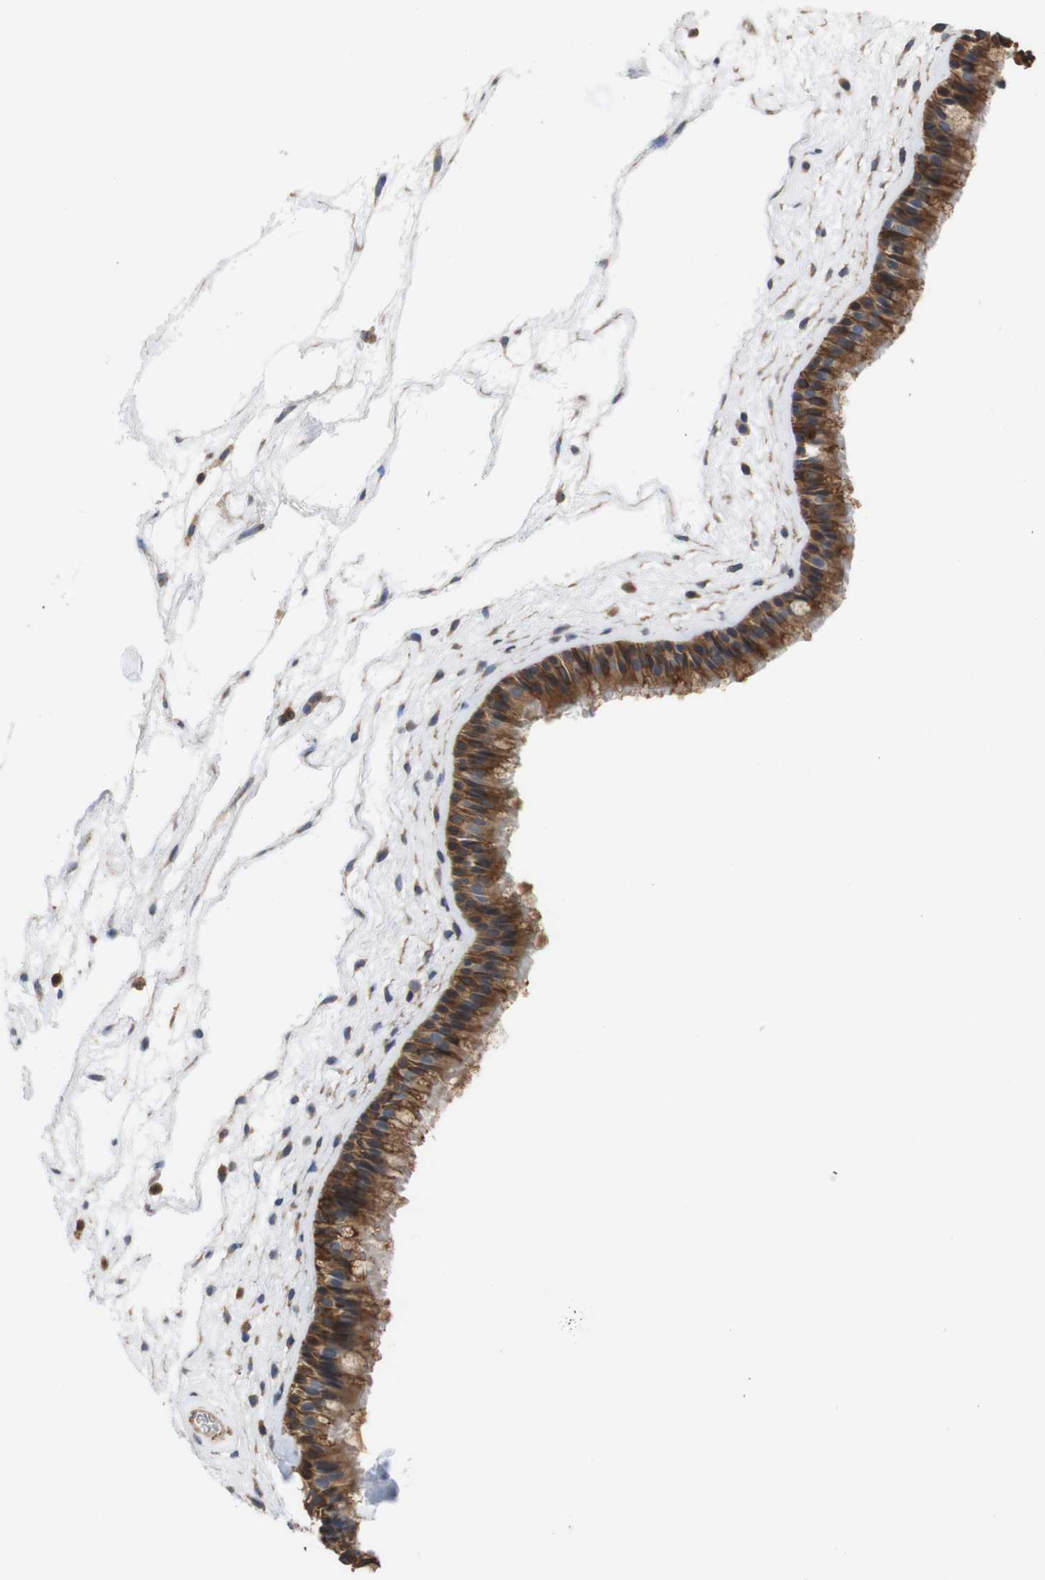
{"staining": {"intensity": "moderate", "quantity": ">75%", "location": "cytoplasmic/membranous"}, "tissue": "nasopharynx", "cell_type": "Respiratory epithelial cells", "image_type": "normal", "snomed": [{"axis": "morphology", "description": "Normal tissue, NOS"}, {"axis": "morphology", "description": "Inflammation, NOS"}, {"axis": "topography", "description": "Nasopharynx"}], "caption": "Respiratory epithelial cells display medium levels of moderate cytoplasmic/membranous expression in about >75% of cells in normal nasopharynx.", "gene": "TIAM1", "patient": {"sex": "male", "age": 48}}